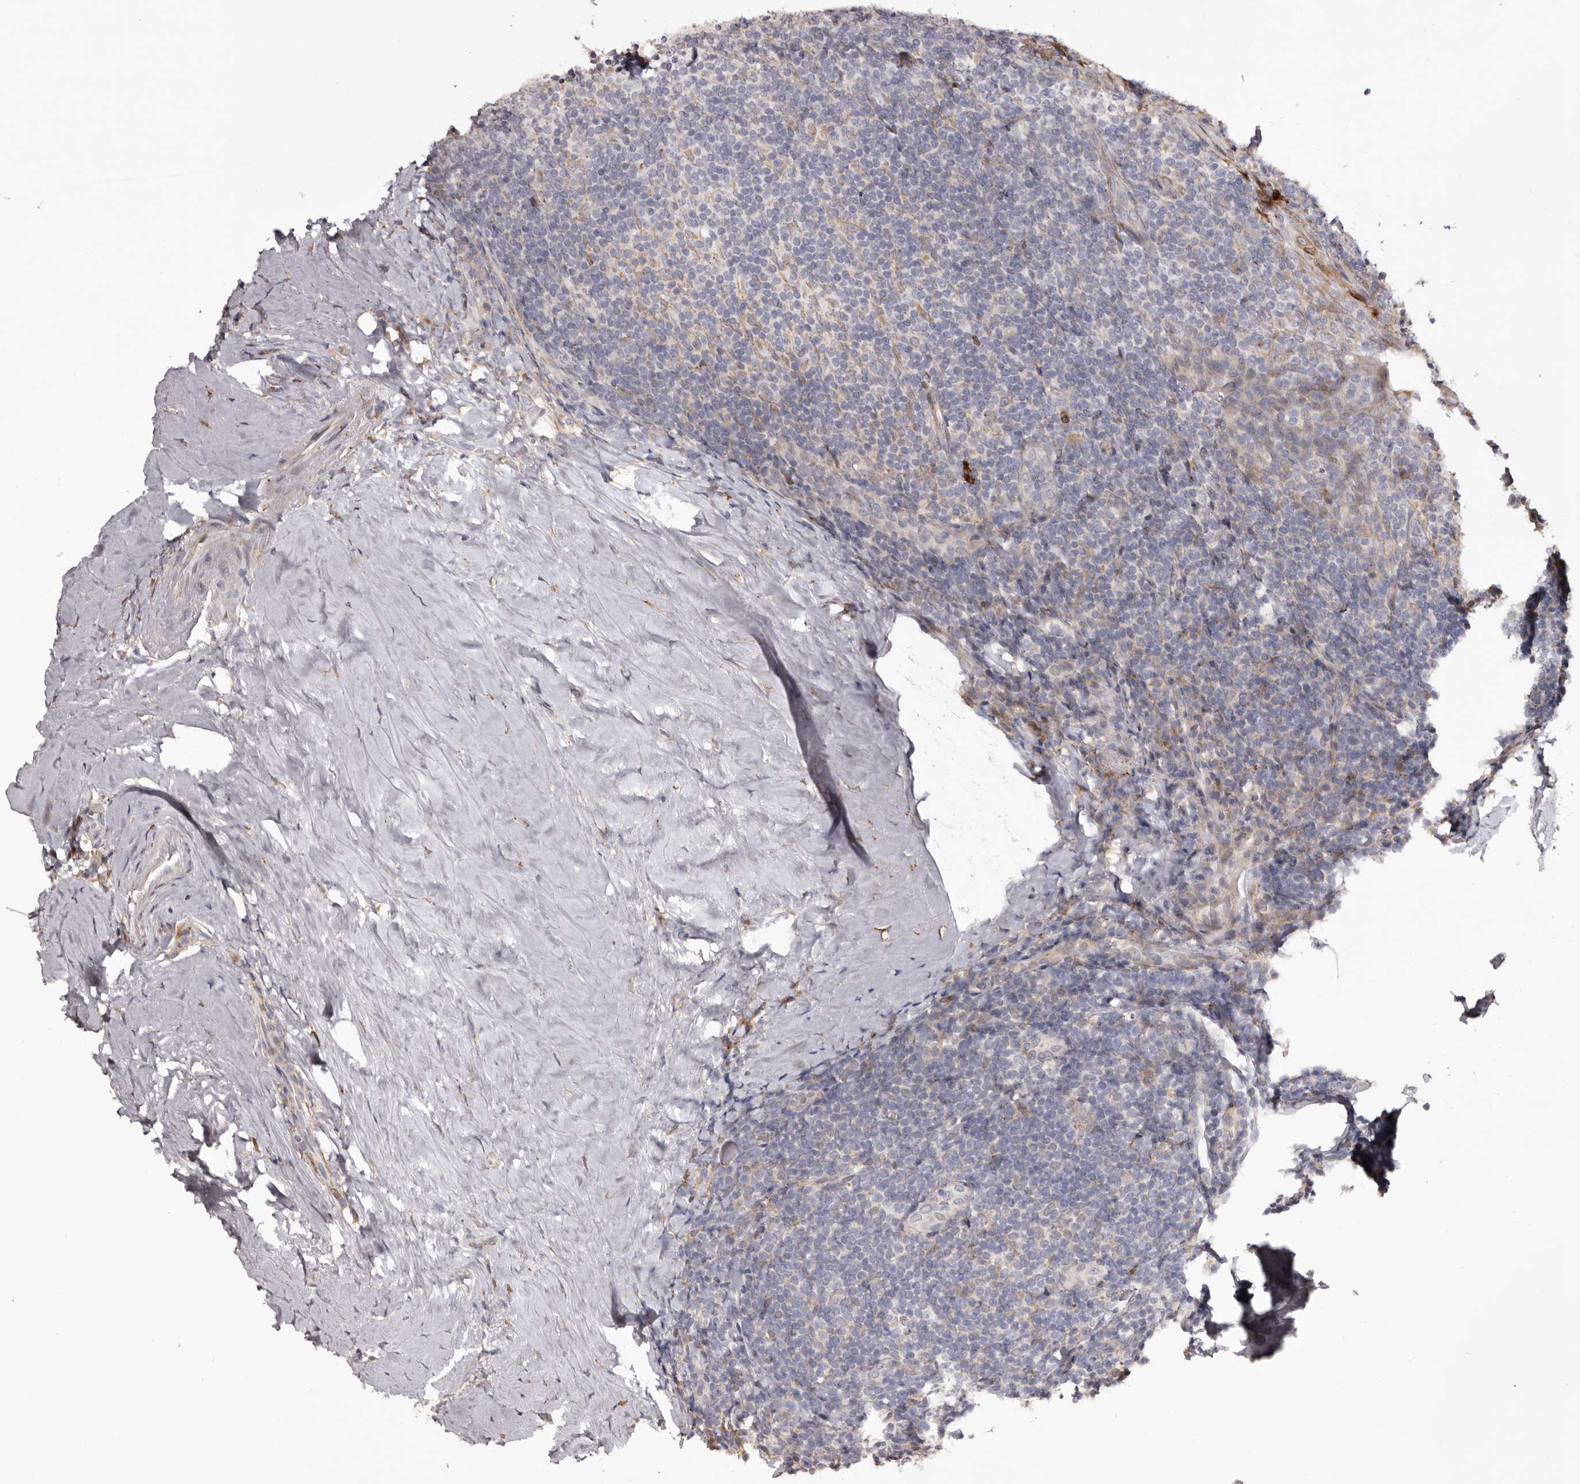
{"staining": {"intensity": "negative", "quantity": "none", "location": "none"}, "tissue": "tonsil", "cell_type": "Germinal center cells", "image_type": "normal", "snomed": [{"axis": "morphology", "description": "Normal tissue, NOS"}, {"axis": "topography", "description": "Tonsil"}], "caption": "A high-resolution histopathology image shows IHC staining of unremarkable tonsil, which reveals no significant expression in germinal center cells.", "gene": "PIGX", "patient": {"sex": "male", "age": 37}}